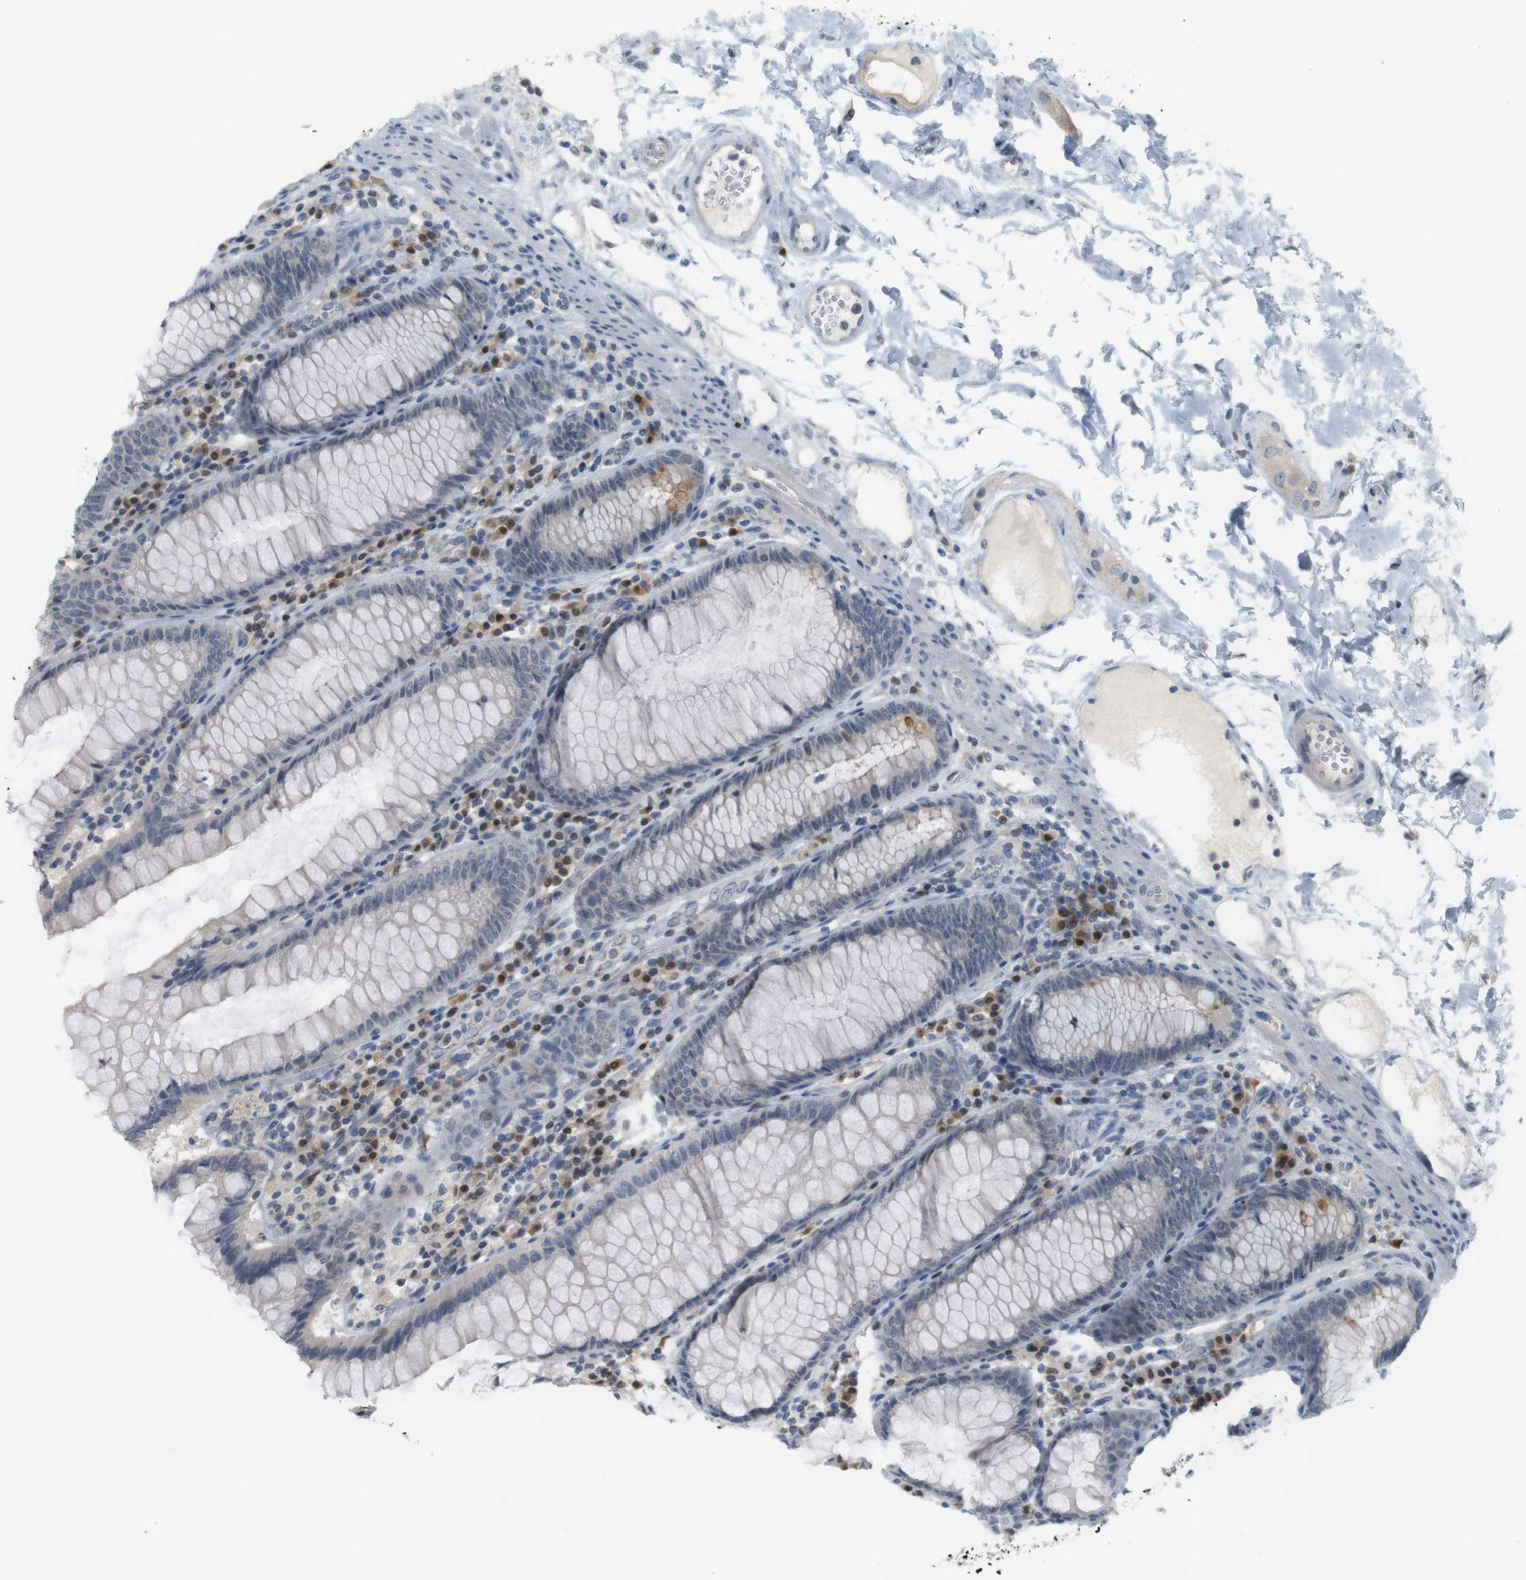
{"staining": {"intensity": "negative", "quantity": "none", "location": "none"}, "tissue": "colon", "cell_type": "Endothelial cells", "image_type": "normal", "snomed": [{"axis": "morphology", "description": "Normal tissue, NOS"}, {"axis": "topography", "description": "Colon"}], "caption": "Image shows no protein expression in endothelial cells of unremarkable colon.", "gene": "CREB3L2", "patient": {"sex": "female", "age": 46}}